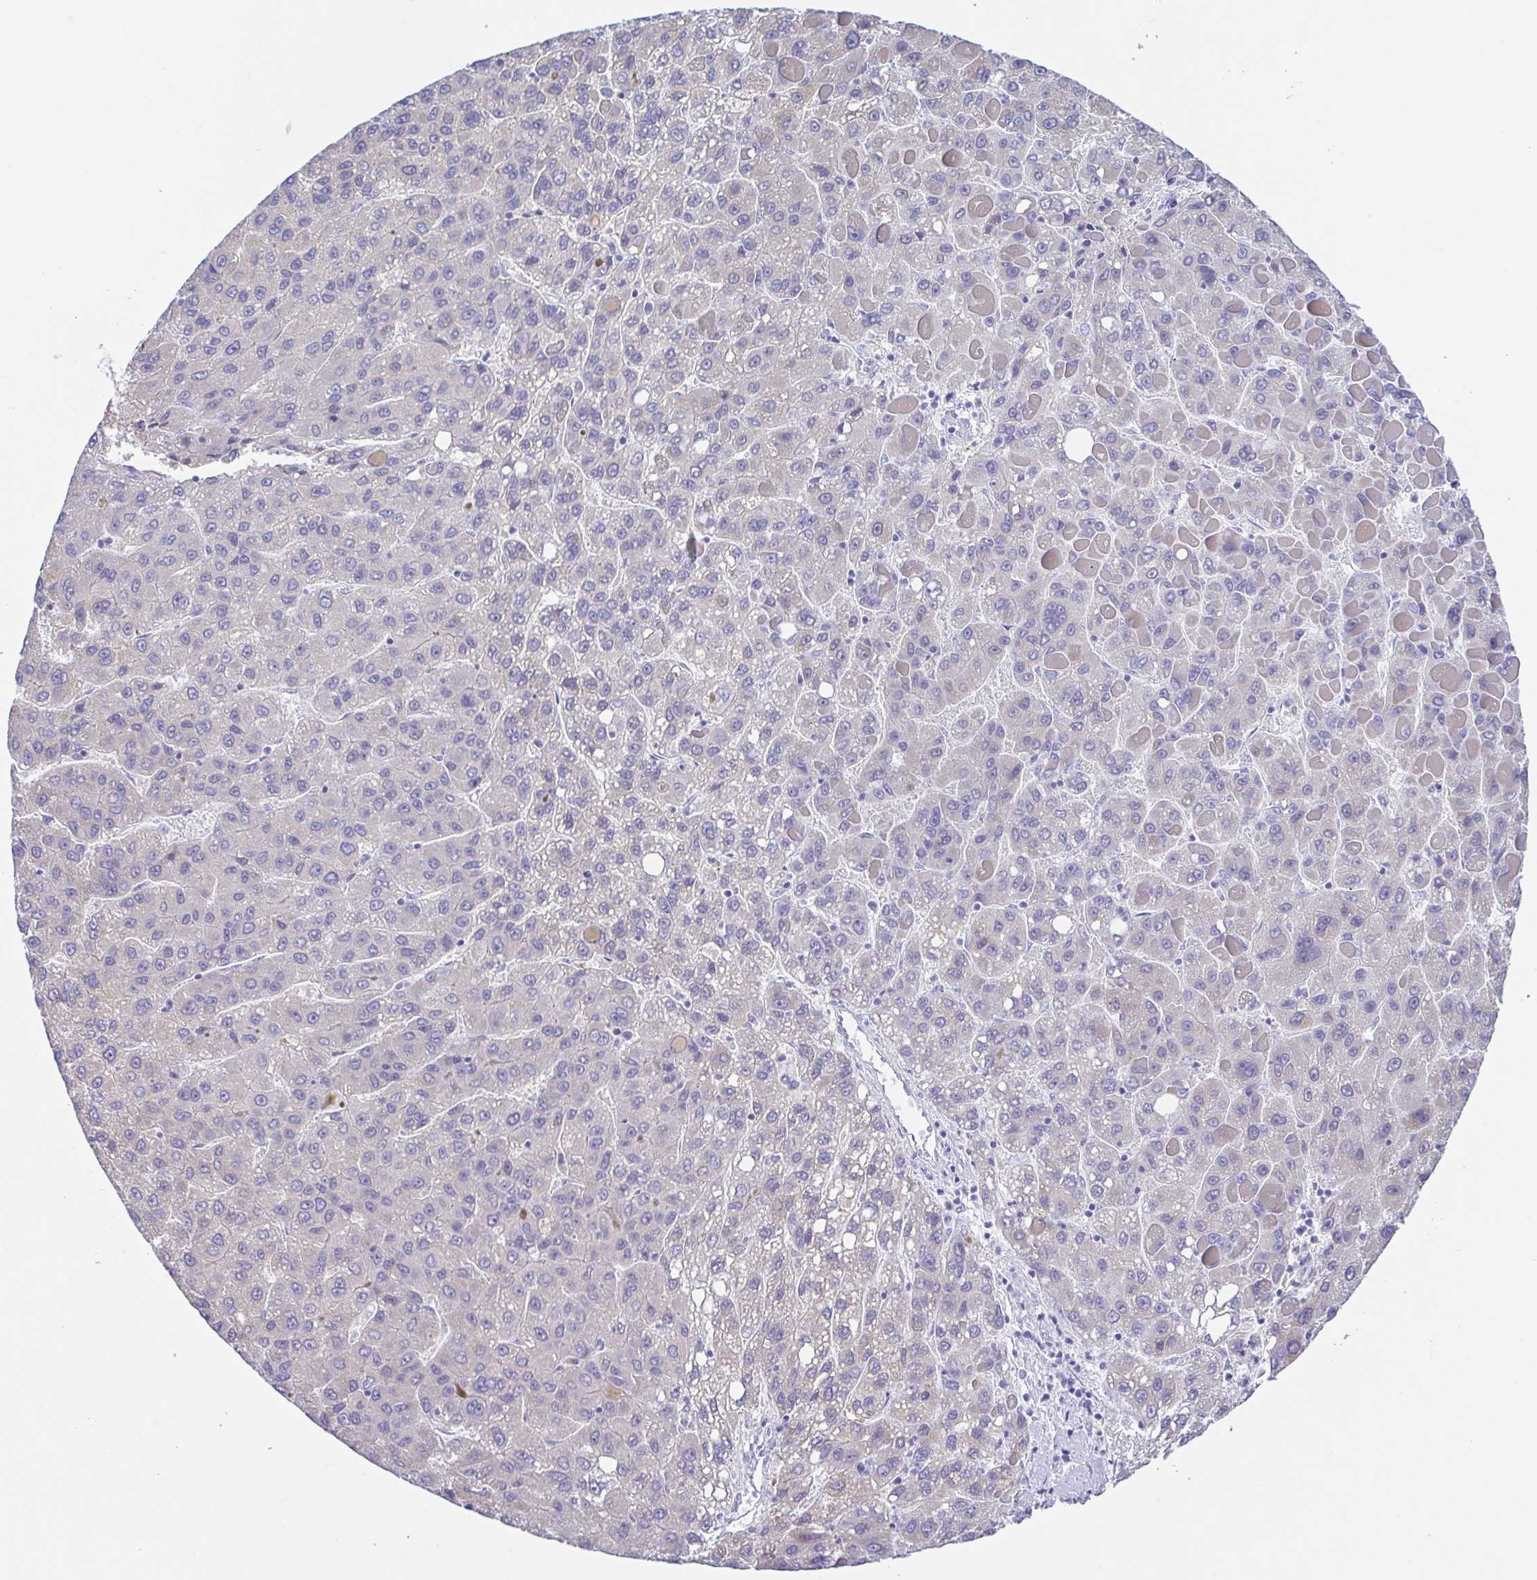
{"staining": {"intensity": "negative", "quantity": "none", "location": "none"}, "tissue": "liver cancer", "cell_type": "Tumor cells", "image_type": "cancer", "snomed": [{"axis": "morphology", "description": "Carcinoma, Hepatocellular, NOS"}, {"axis": "topography", "description": "Liver"}], "caption": "A high-resolution histopathology image shows IHC staining of liver hepatocellular carcinoma, which displays no significant staining in tumor cells.", "gene": "A1BG", "patient": {"sex": "female", "age": 82}}